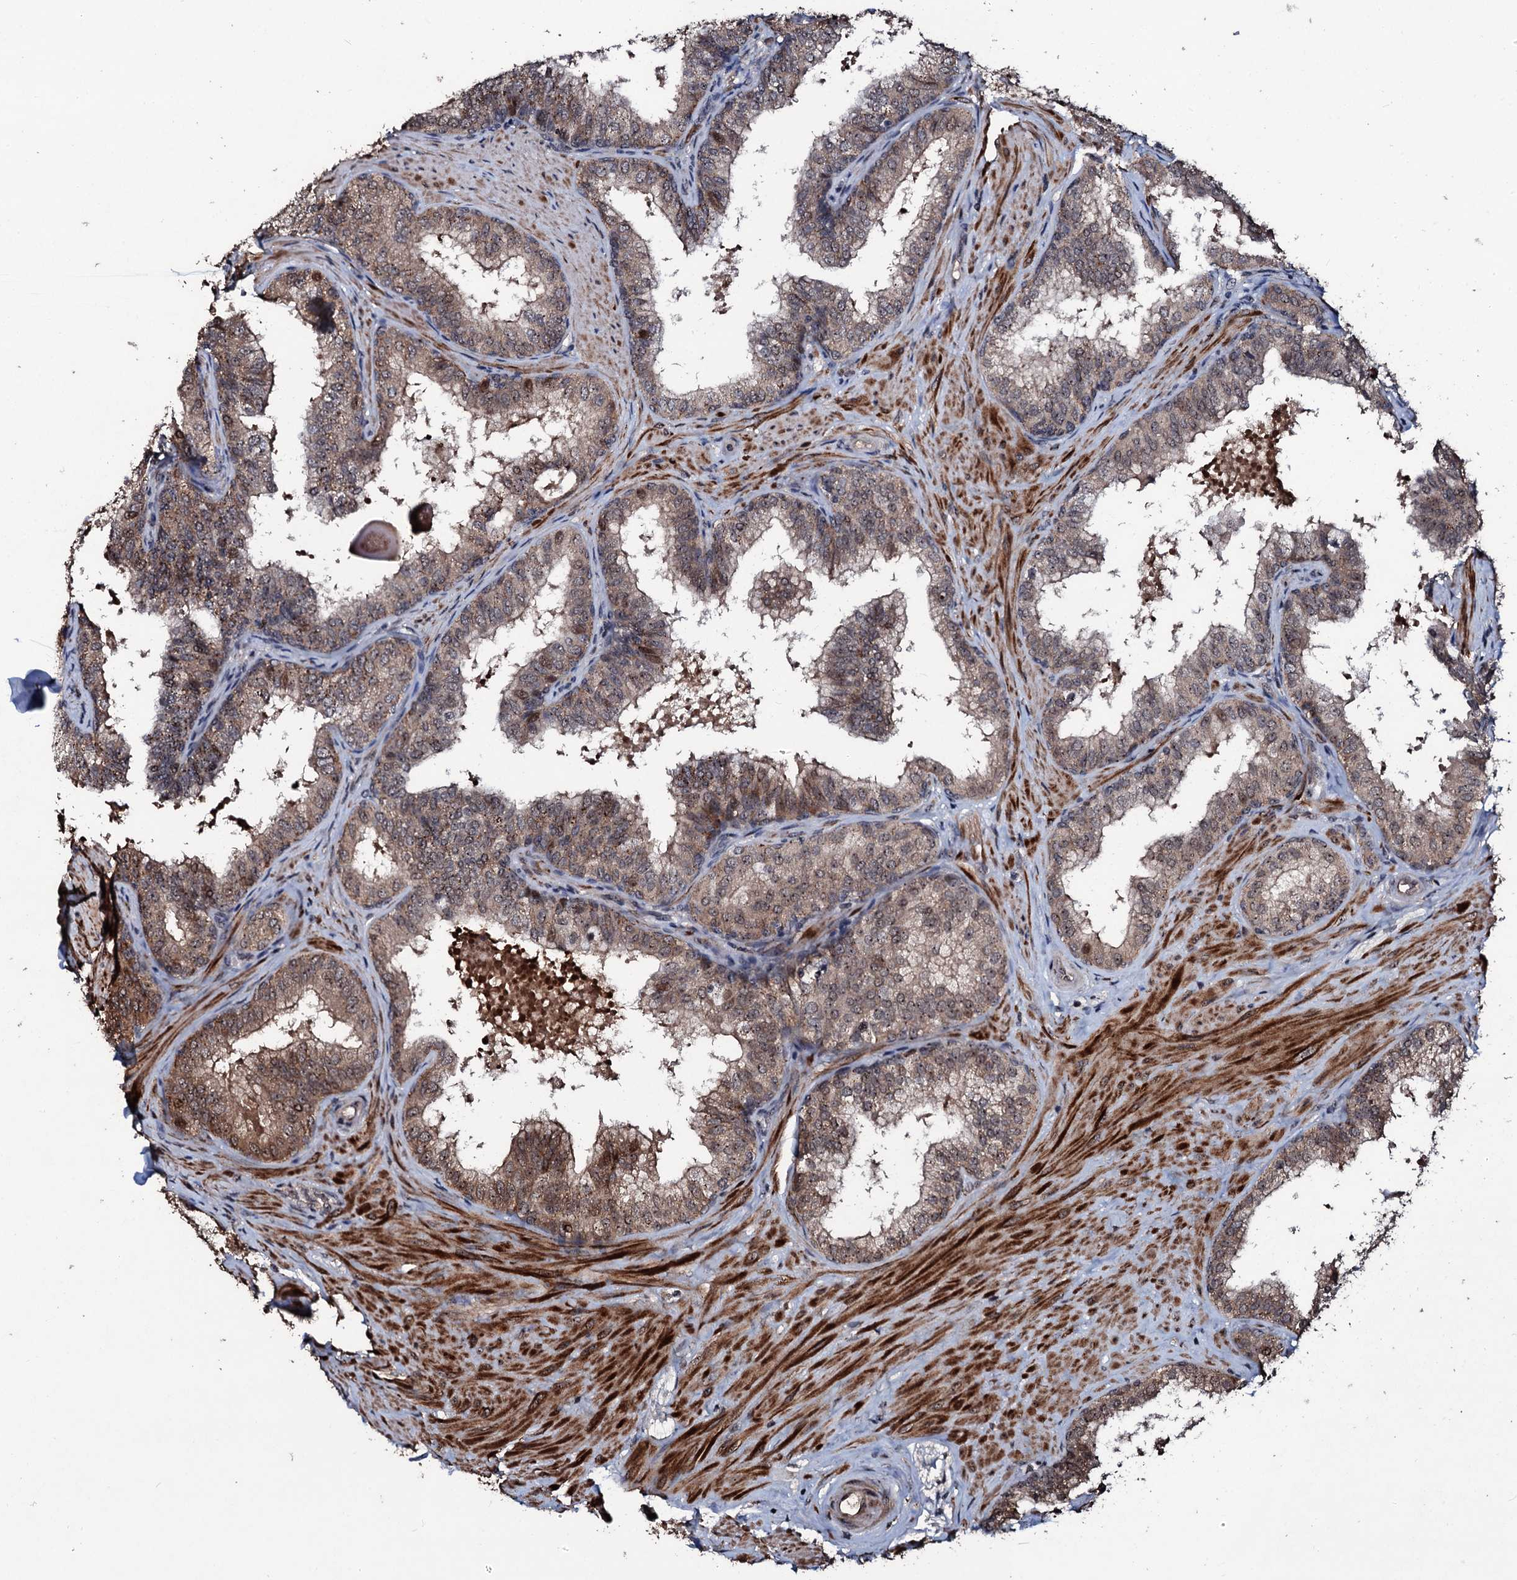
{"staining": {"intensity": "moderate", "quantity": ">75%", "location": "cytoplasmic/membranous,nuclear"}, "tissue": "prostate", "cell_type": "Glandular cells", "image_type": "normal", "snomed": [{"axis": "morphology", "description": "Normal tissue, NOS"}, {"axis": "topography", "description": "Prostate"}], "caption": "Prostate stained with immunohistochemistry displays moderate cytoplasmic/membranous,nuclear positivity in about >75% of glandular cells.", "gene": "SUPT7L", "patient": {"sex": "male", "age": 60}}